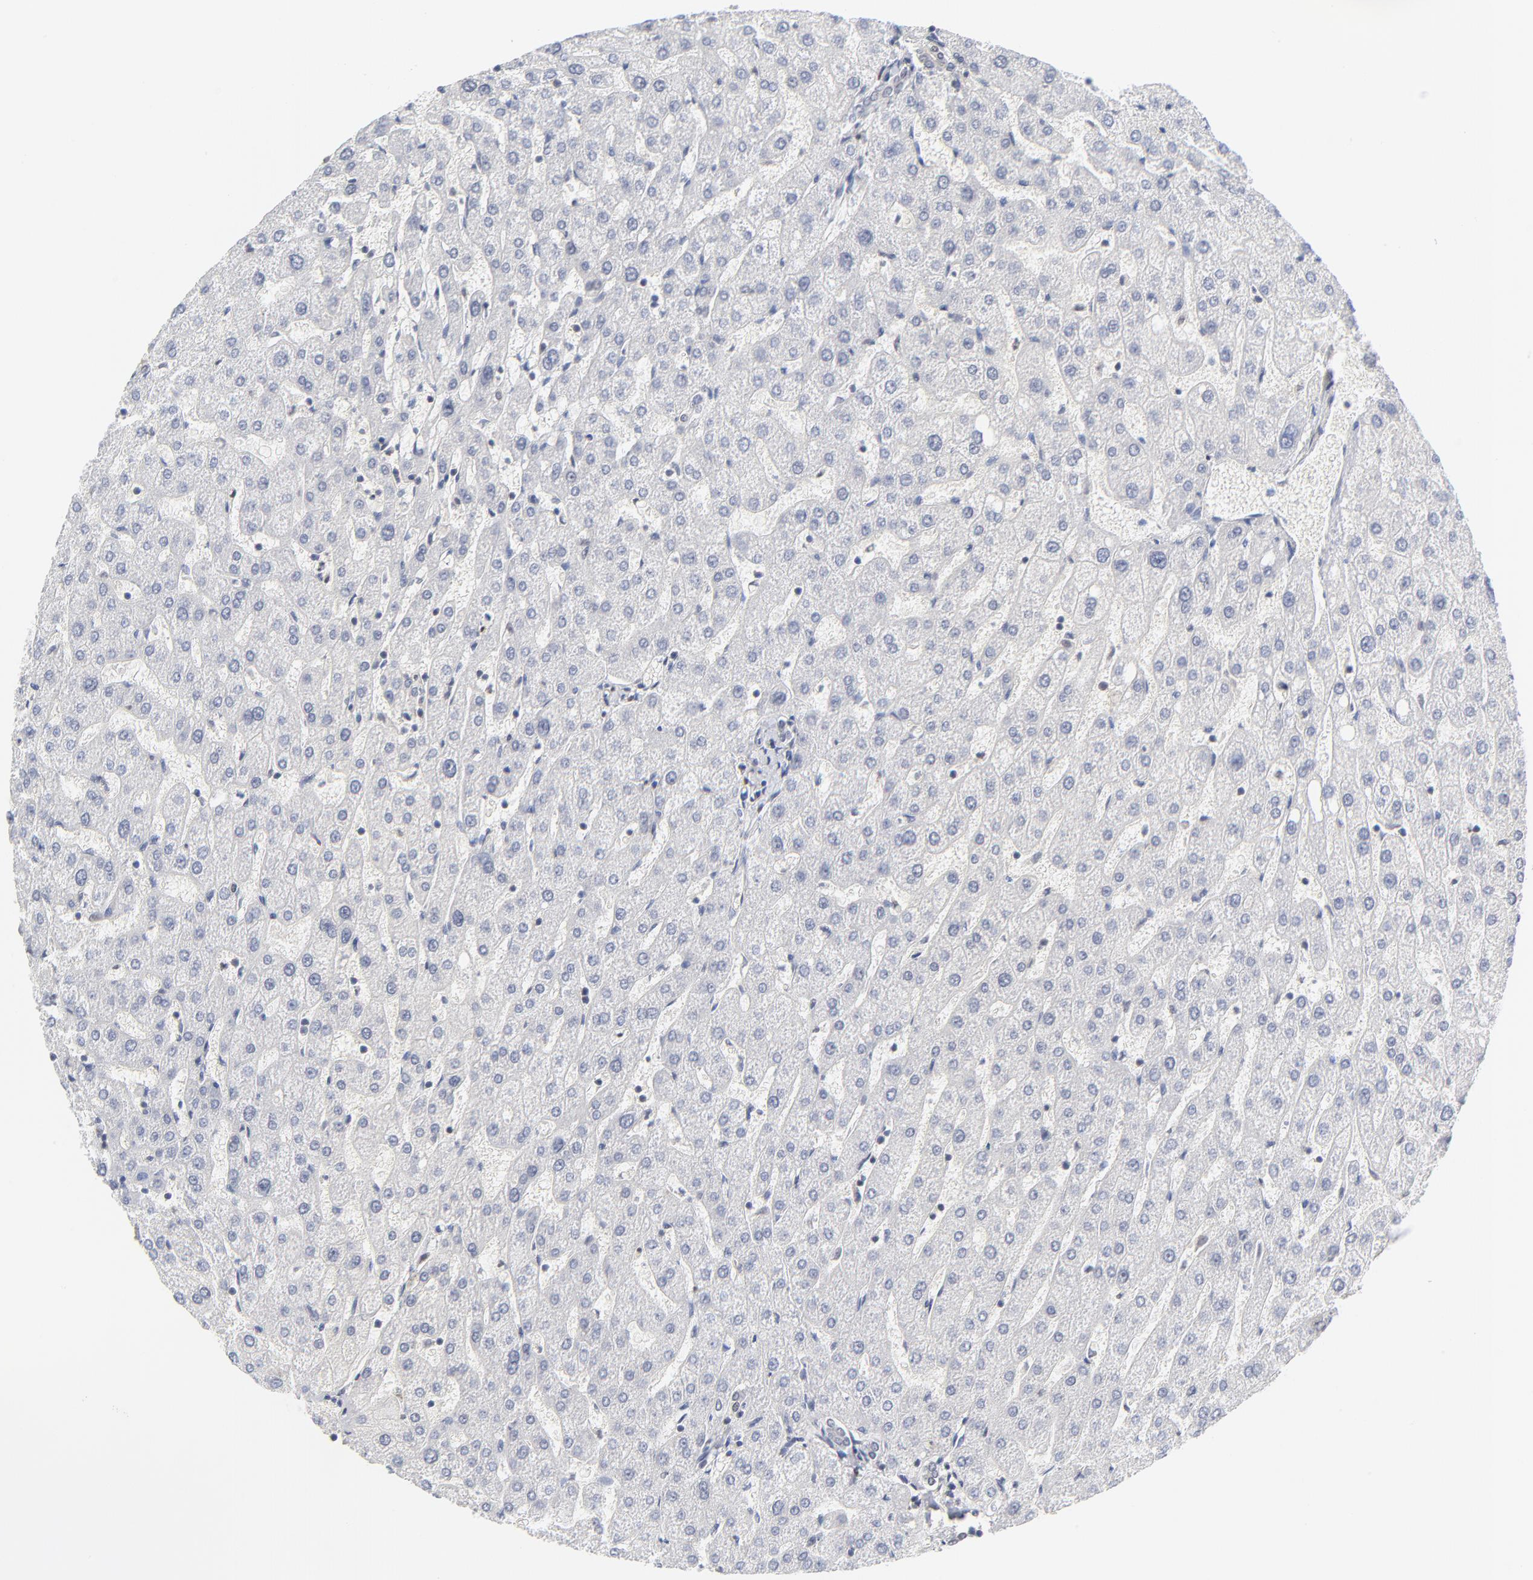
{"staining": {"intensity": "negative", "quantity": "none", "location": "none"}, "tissue": "liver", "cell_type": "Cholangiocytes", "image_type": "normal", "snomed": [{"axis": "morphology", "description": "Normal tissue, NOS"}, {"axis": "topography", "description": "Liver"}], "caption": "Immunohistochemistry histopathology image of normal liver: liver stained with DAB (3,3'-diaminobenzidine) reveals no significant protein expression in cholangiocytes.", "gene": "CAB39L", "patient": {"sex": "male", "age": 67}}